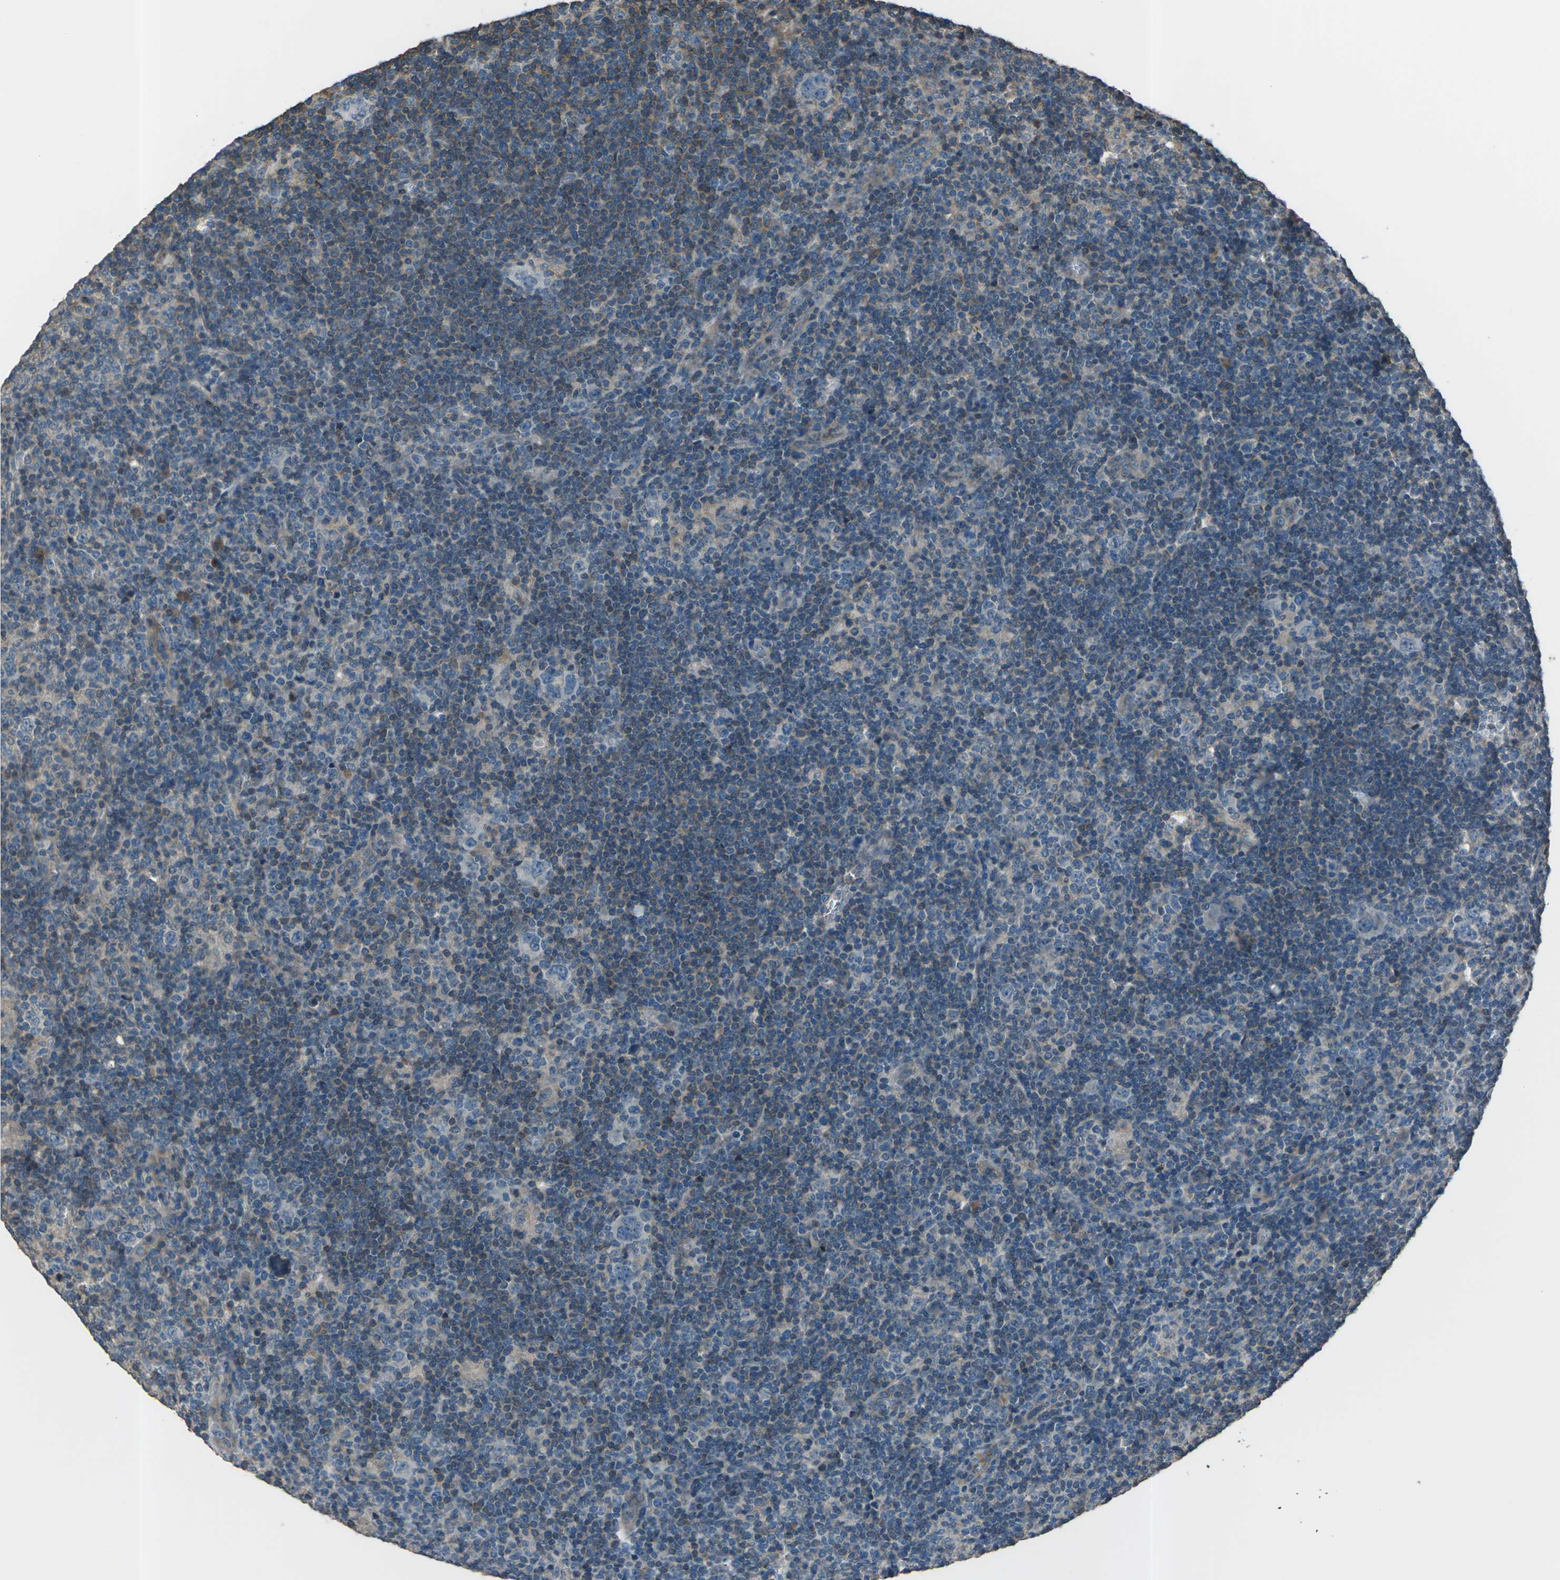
{"staining": {"intensity": "weak", "quantity": ">75%", "location": "cytoplasmic/membranous"}, "tissue": "lymphoma", "cell_type": "Tumor cells", "image_type": "cancer", "snomed": [{"axis": "morphology", "description": "Hodgkin's disease, NOS"}, {"axis": "topography", "description": "Lymph node"}], "caption": "Hodgkin's disease stained with DAB IHC reveals low levels of weak cytoplasmic/membranous expression in approximately >75% of tumor cells.", "gene": "CMTM4", "patient": {"sex": "female", "age": 57}}